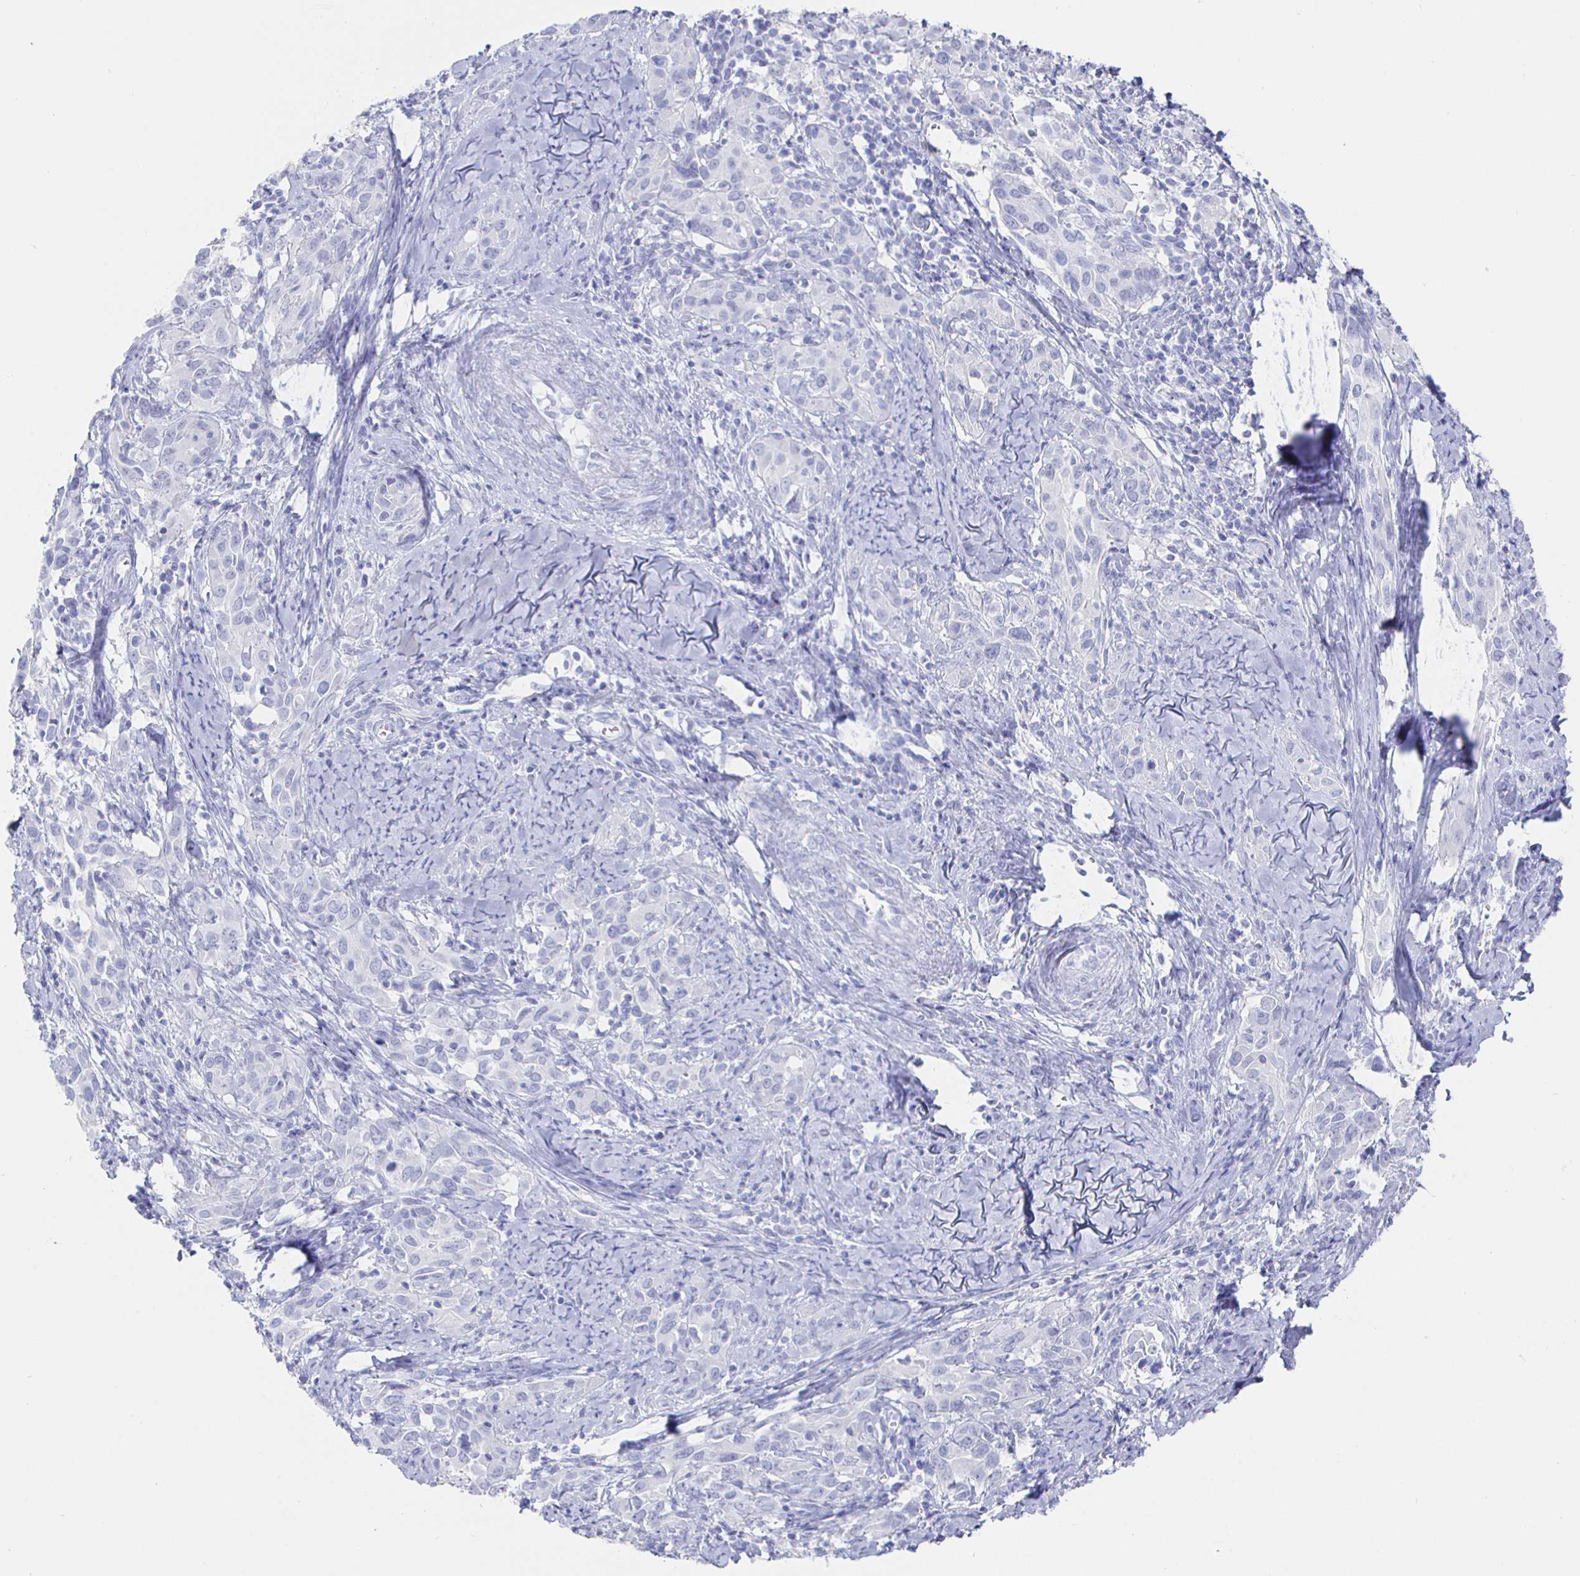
{"staining": {"intensity": "negative", "quantity": "none", "location": "none"}, "tissue": "cervical cancer", "cell_type": "Tumor cells", "image_type": "cancer", "snomed": [{"axis": "morphology", "description": "Squamous cell carcinoma, NOS"}, {"axis": "topography", "description": "Cervix"}], "caption": "This is an immunohistochemistry photomicrograph of human cervical squamous cell carcinoma. There is no staining in tumor cells.", "gene": "CLCA1", "patient": {"sex": "female", "age": 51}}